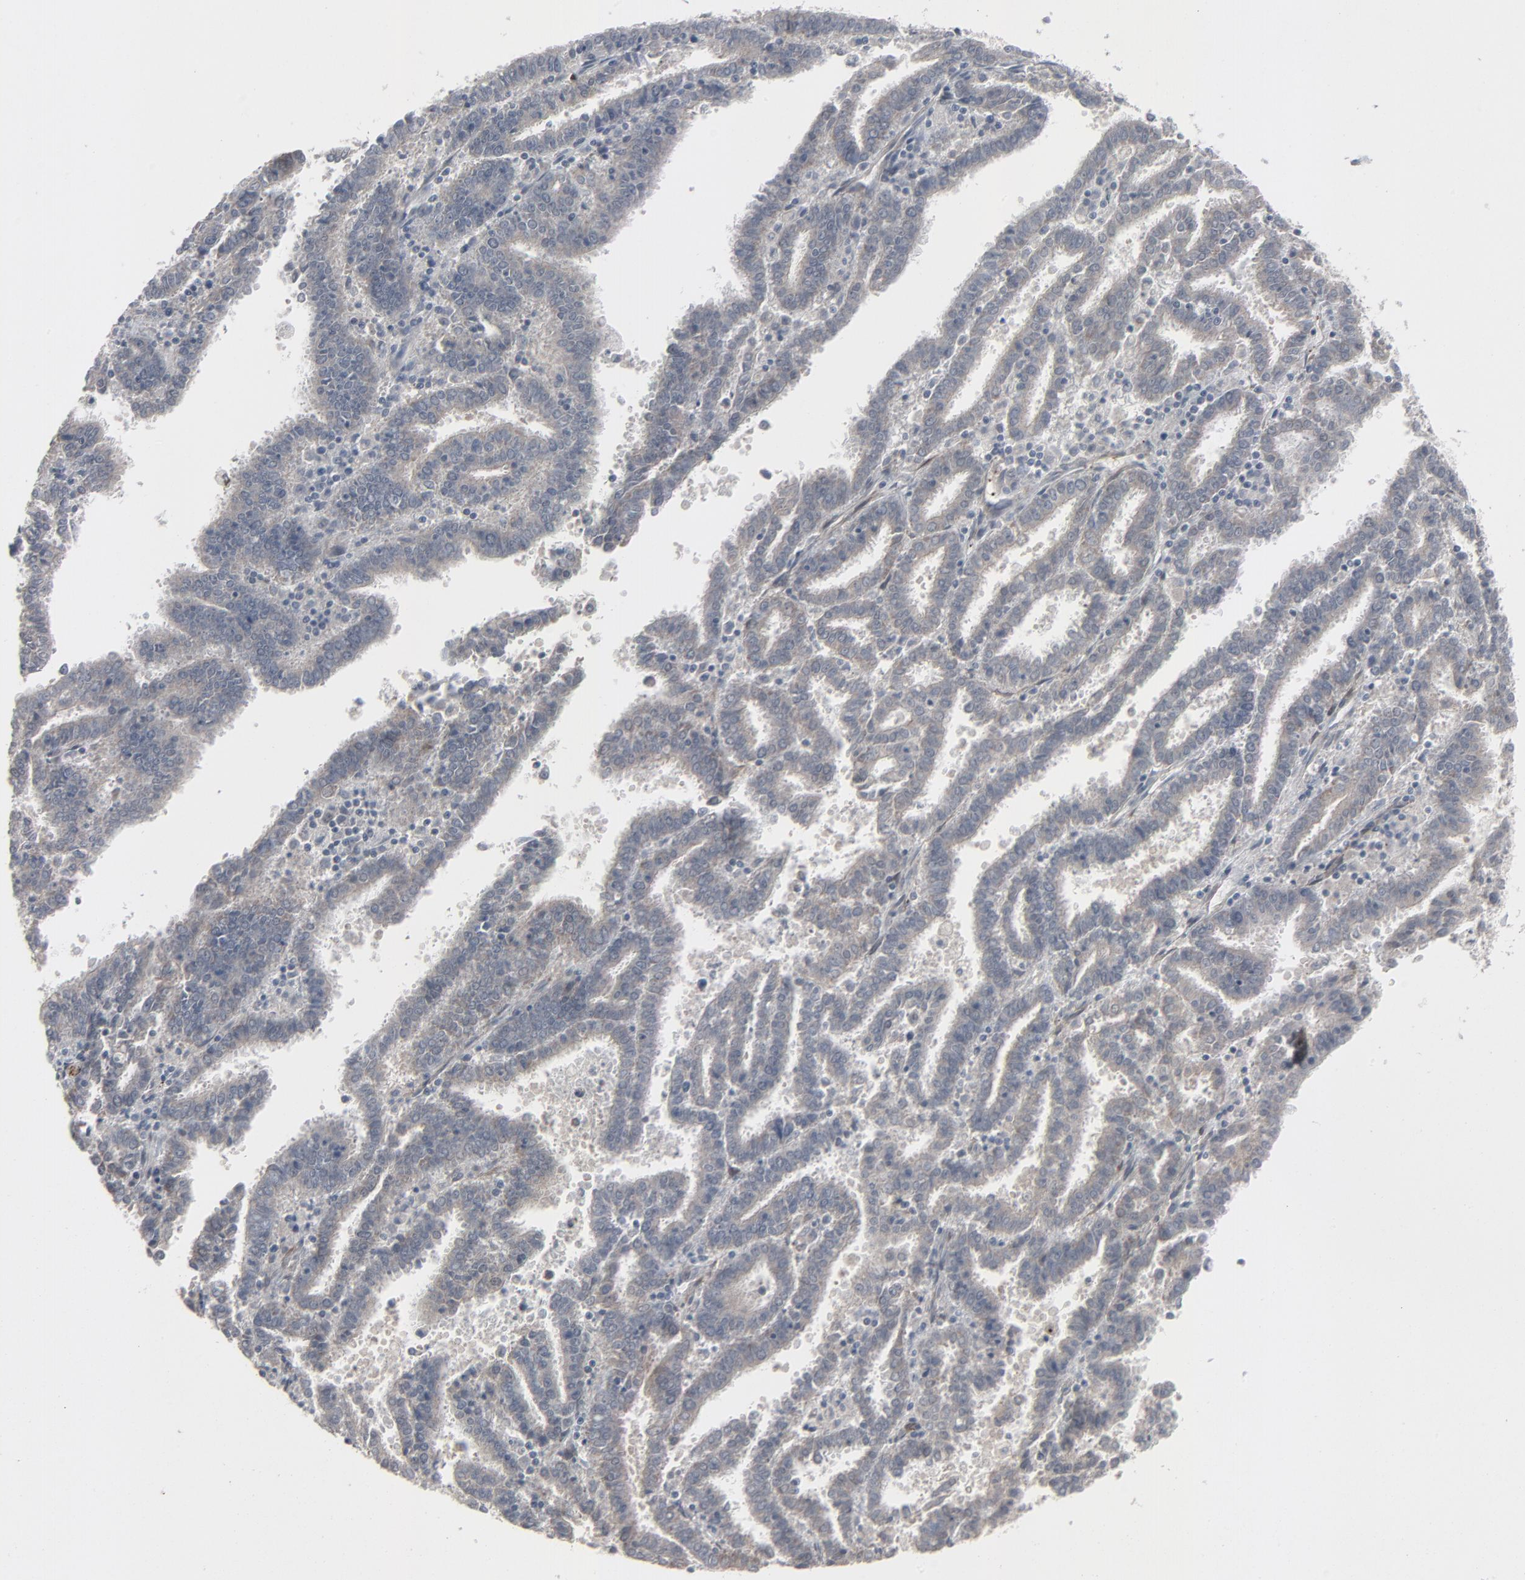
{"staining": {"intensity": "negative", "quantity": "none", "location": "none"}, "tissue": "endometrial cancer", "cell_type": "Tumor cells", "image_type": "cancer", "snomed": [{"axis": "morphology", "description": "Adenocarcinoma, NOS"}, {"axis": "topography", "description": "Uterus"}], "caption": "Tumor cells show no significant positivity in endometrial cancer (adenocarcinoma).", "gene": "NEUROD1", "patient": {"sex": "female", "age": 83}}